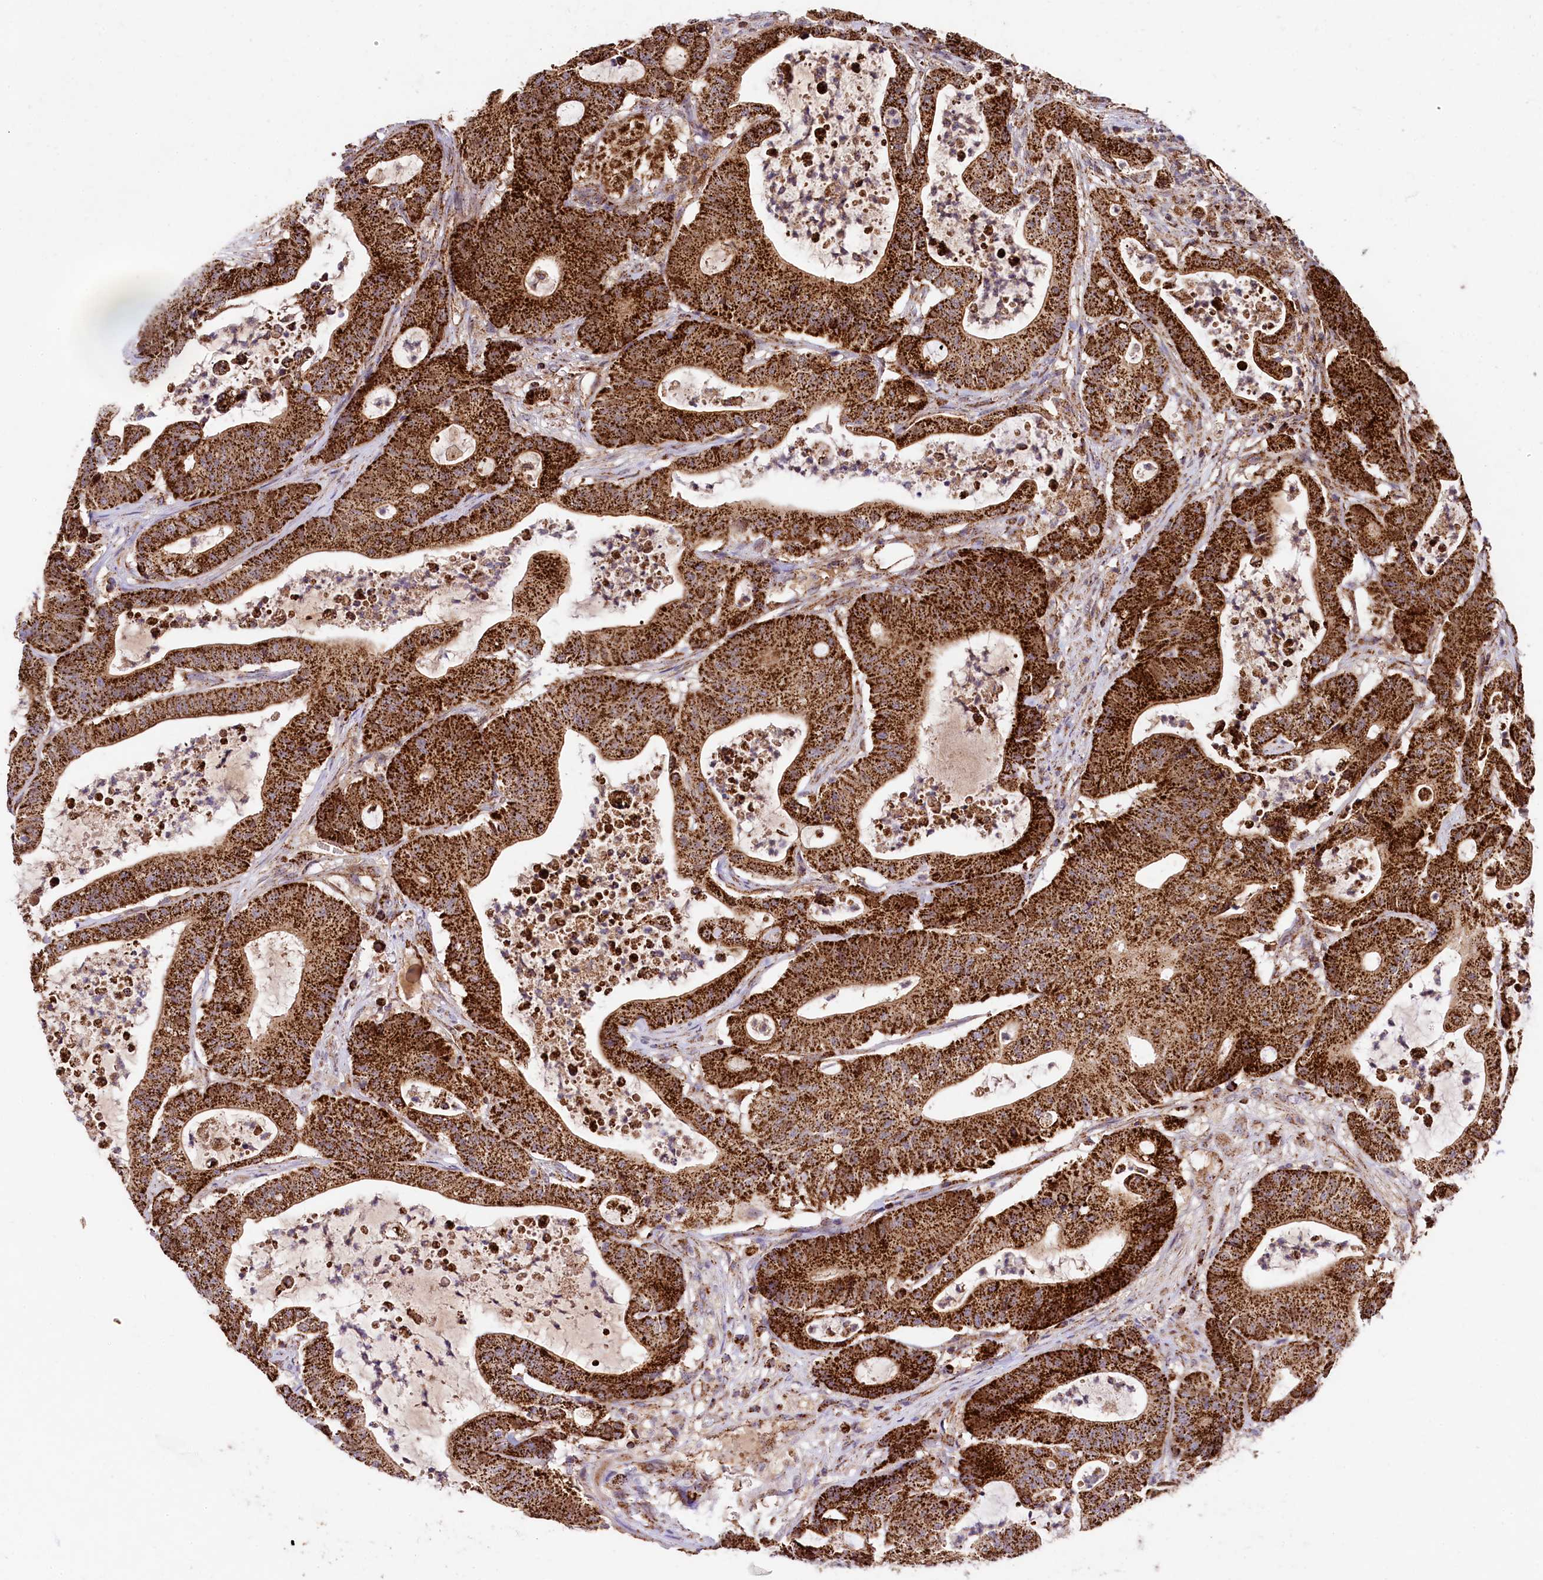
{"staining": {"intensity": "strong", "quantity": ">75%", "location": "cytoplasmic/membranous"}, "tissue": "colorectal cancer", "cell_type": "Tumor cells", "image_type": "cancer", "snomed": [{"axis": "morphology", "description": "Adenocarcinoma, NOS"}, {"axis": "topography", "description": "Colon"}], "caption": "This micrograph shows colorectal adenocarcinoma stained with IHC to label a protein in brown. The cytoplasmic/membranous of tumor cells show strong positivity for the protein. Nuclei are counter-stained blue.", "gene": "CLYBL", "patient": {"sex": "female", "age": 84}}